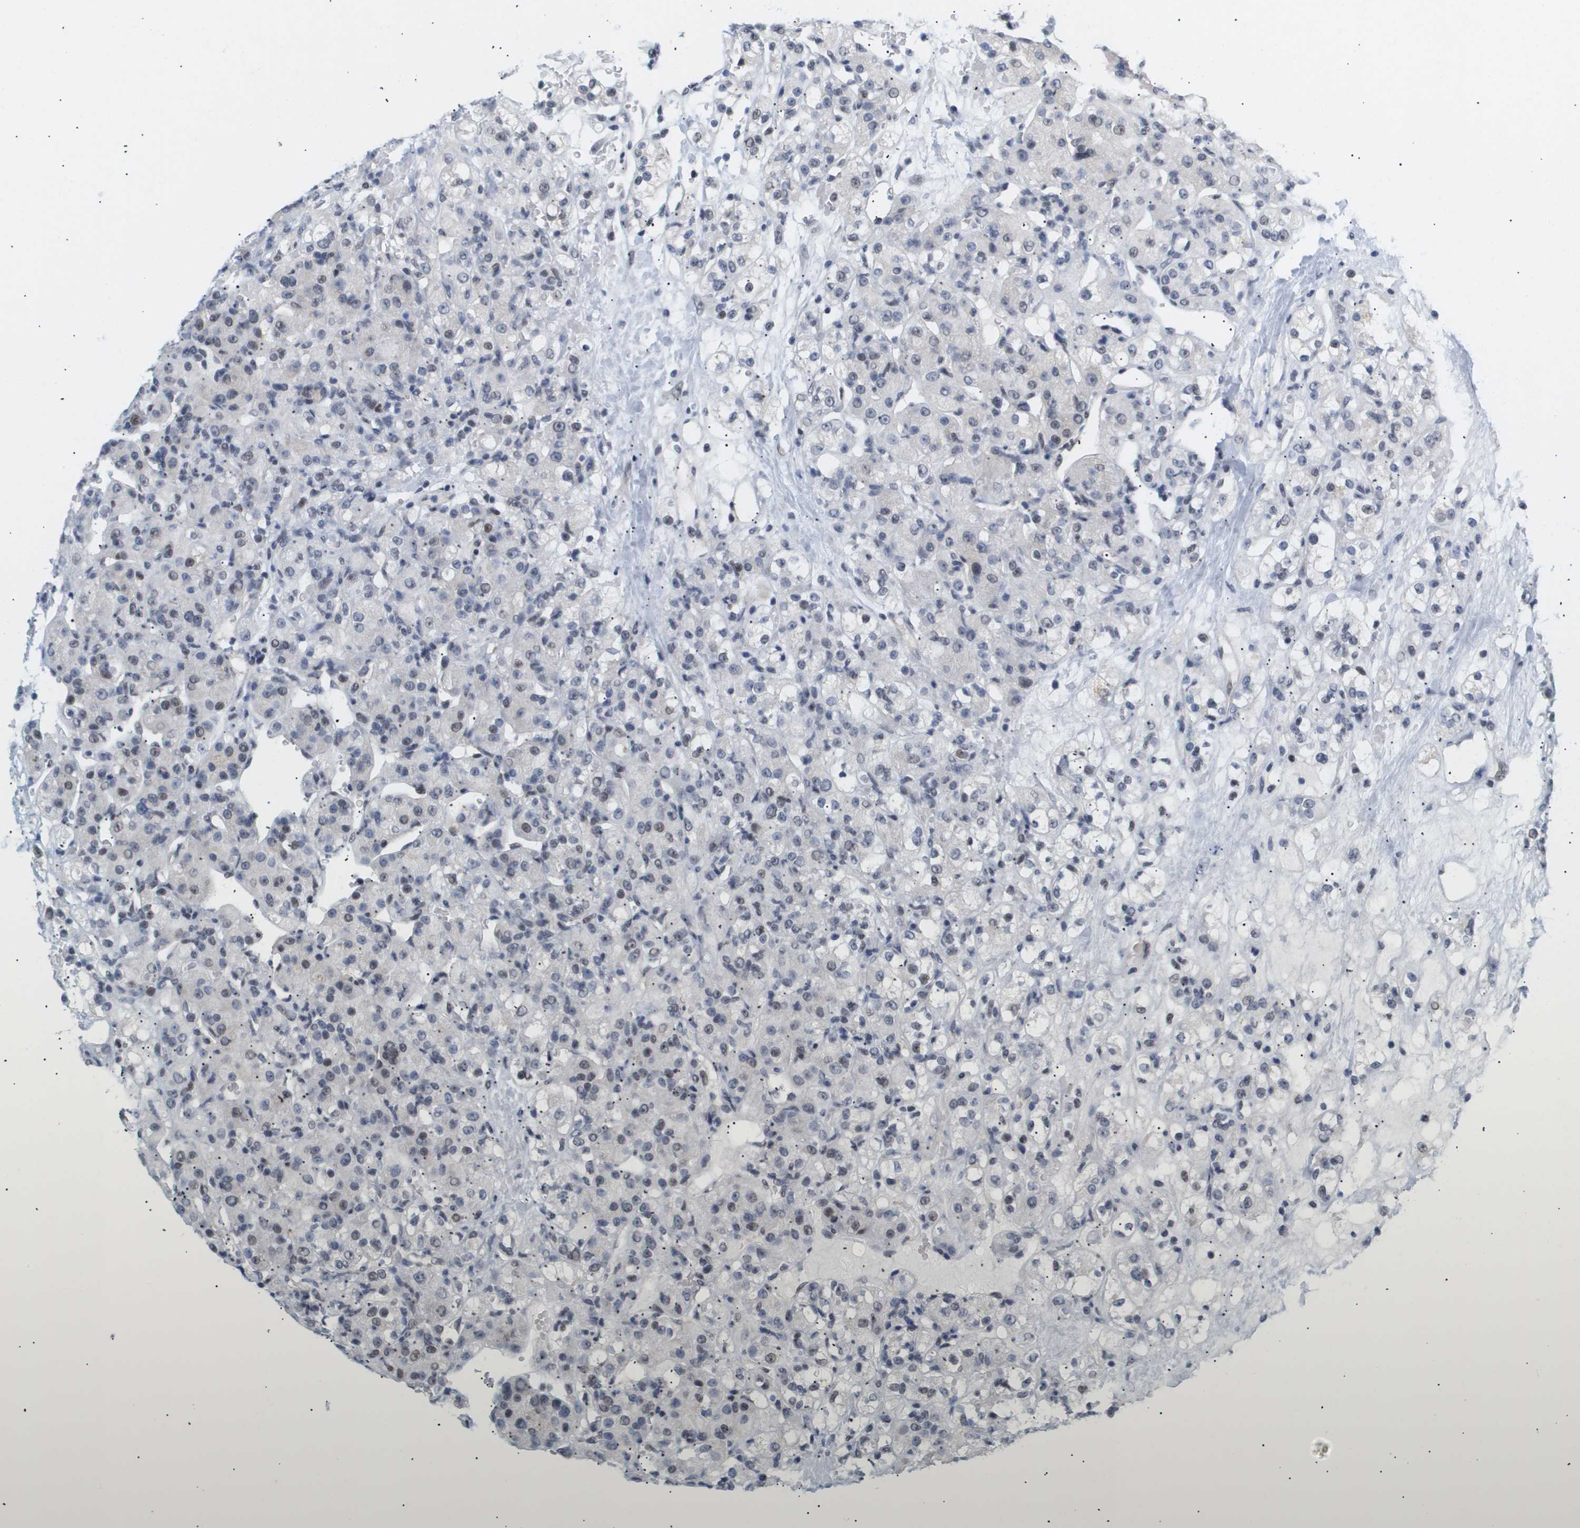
{"staining": {"intensity": "weak", "quantity": "<25%", "location": "nuclear"}, "tissue": "renal cancer", "cell_type": "Tumor cells", "image_type": "cancer", "snomed": [{"axis": "morphology", "description": "Normal tissue, NOS"}, {"axis": "morphology", "description": "Adenocarcinoma, NOS"}, {"axis": "topography", "description": "Kidney"}], "caption": "Tumor cells show no significant positivity in renal cancer.", "gene": "PPARD", "patient": {"sex": "male", "age": 61}}